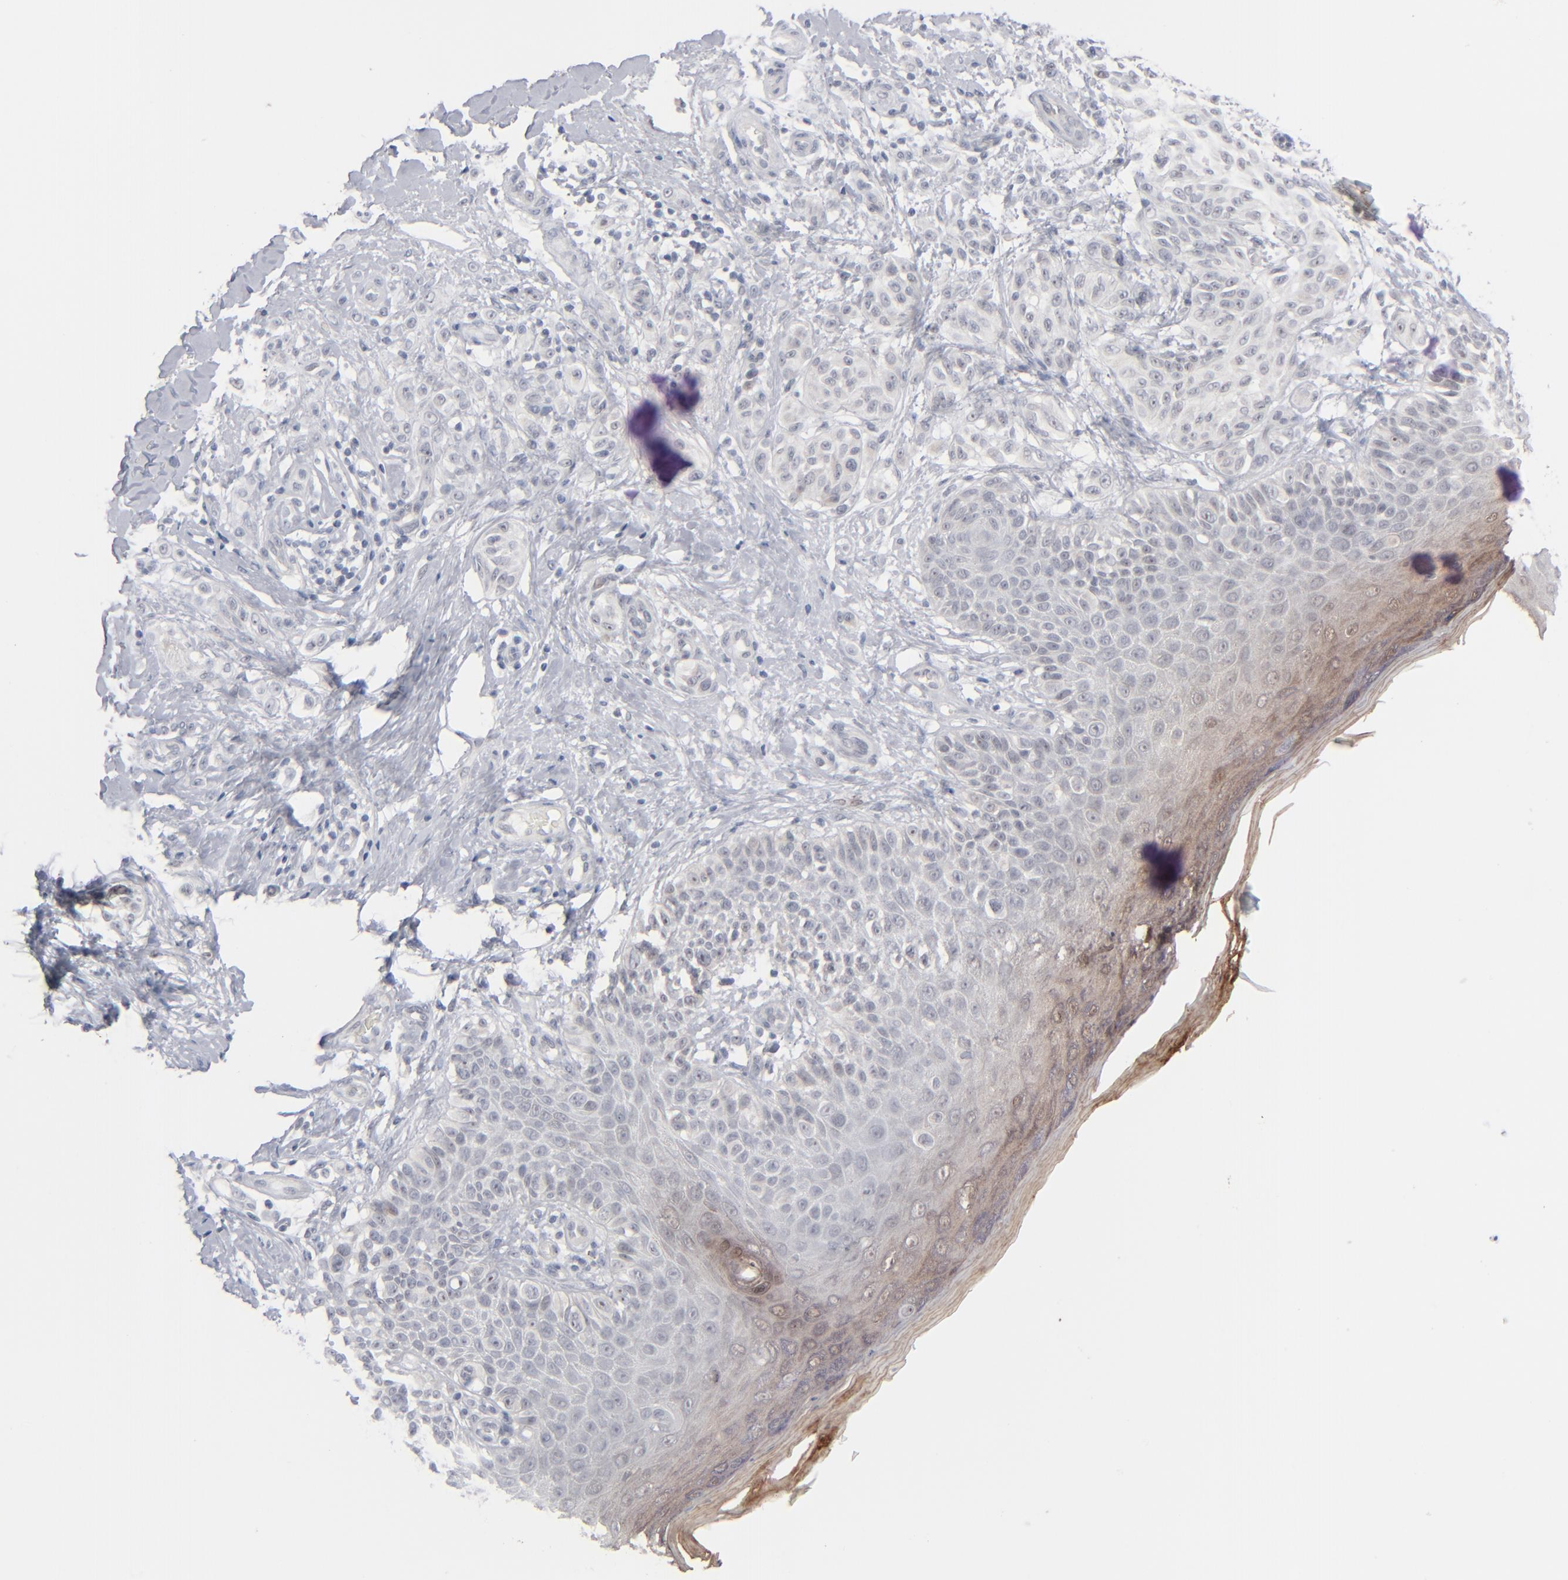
{"staining": {"intensity": "negative", "quantity": "none", "location": "none"}, "tissue": "melanoma", "cell_type": "Tumor cells", "image_type": "cancer", "snomed": [{"axis": "morphology", "description": "Malignant melanoma, NOS"}, {"axis": "topography", "description": "Skin"}], "caption": "Immunohistochemical staining of melanoma exhibits no significant positivity in tumor cells.", "gene": "POF1B", "patient": {"sex": "male", "age": 57}}